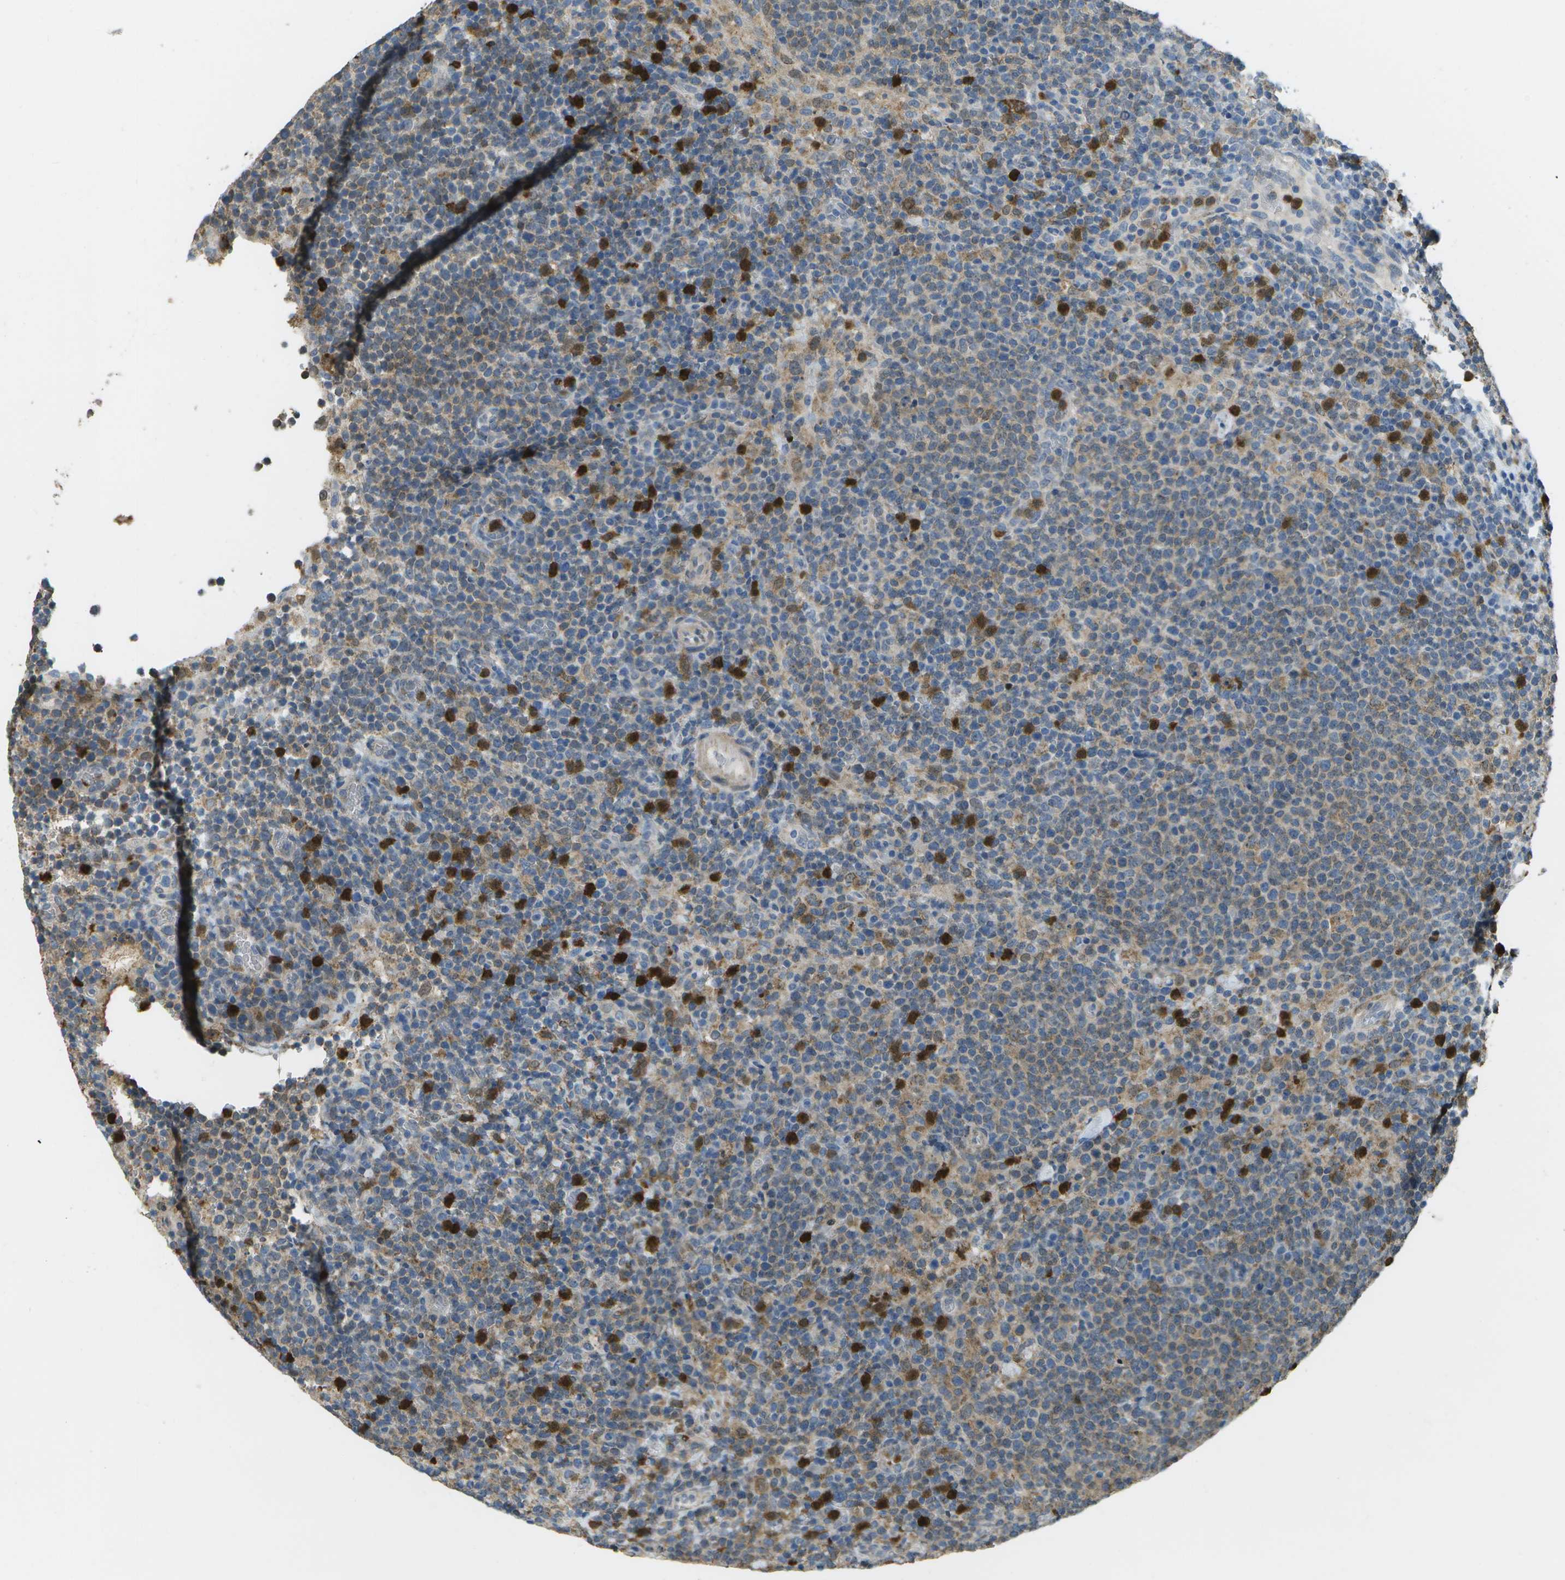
{"staining": {"intensity": "weak", "quantity": "25%-75%", "location": "cytoplasmic/membranous"}, "tissue": "lymphoma", "cell_type": "Tumor cells", "image_type": "cancer", "snomed": [{"axis": "morphology", "description": "Malignant lymphoma, non-Hodgkin's type, High grade"}, {"axis": "topography", "description": "Lymph node"}], "caption": "Malignant lymphoma, non-Hodgkin's type (high-grade) stained with a brown dye reveals weak cytoplasmic/membranous positive staining in about 25%-75% of tumor cells.", "gene": "CACHD1", "patient": {"sex": "male", "age": 61}}